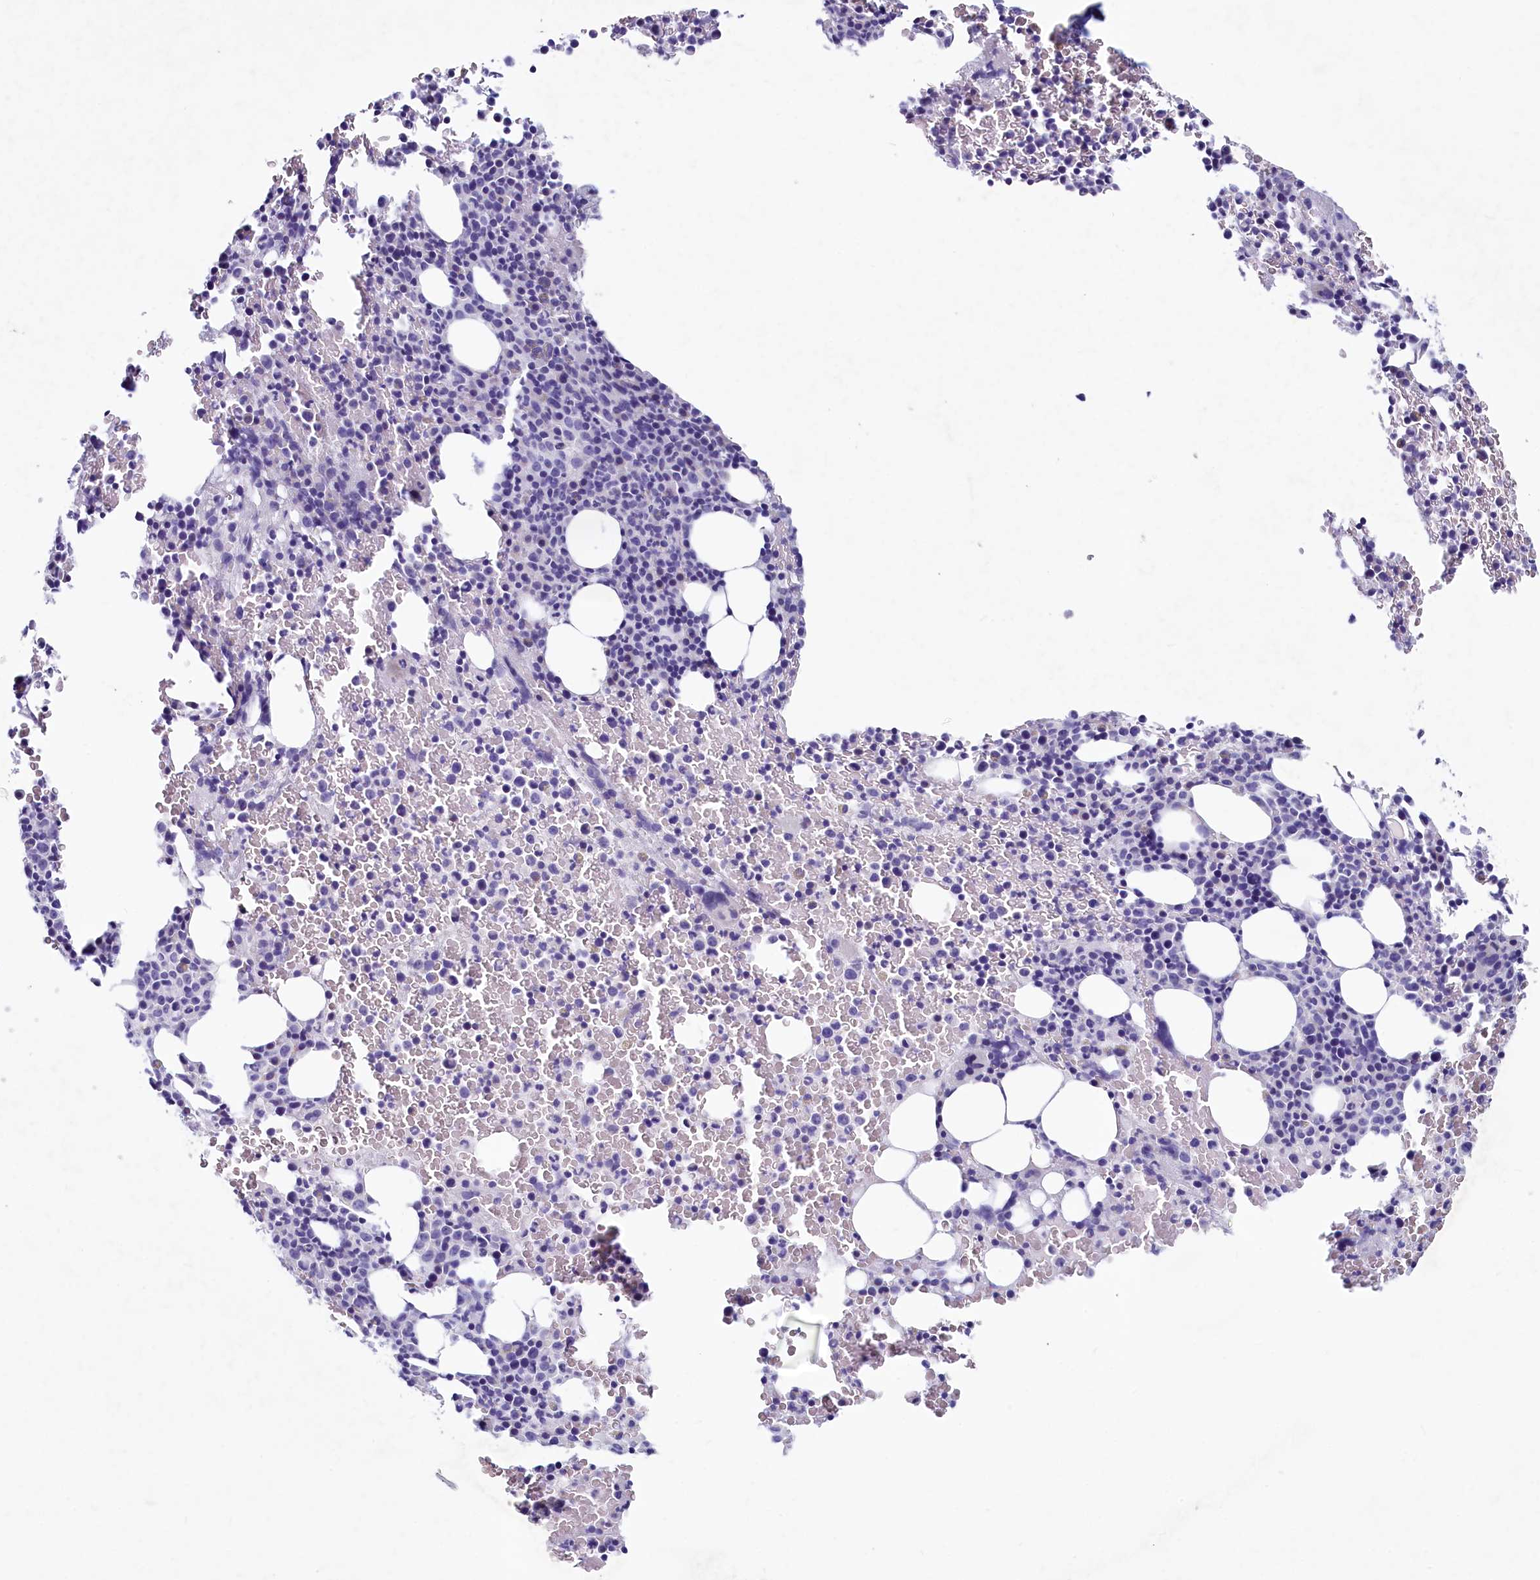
{"staining": {"intensity": "negative", "quantity": "none", "location": "none"}, "tissue": "bone marrow", "cell_type": "Hematopoietic cells", "image_type": "normal", "snomed": [{"axis": "morphology", "description": "Normal tissue, NOS"}, {"axis": "topography", "description": "Bone marrow"}], "caption": "A high-resolution photomicrograph shows immunohistochemistry (IHC) staining of normal bone marrow, which reveals no significant staining in hematopoietic cells. (Stains: DAB immunohistochemistry with hematoxylin counter stain, Microscopy: brightfield microscopy at high magnification).", "gene": "INSC", "patient": {"sex": "female", "age": 54}}